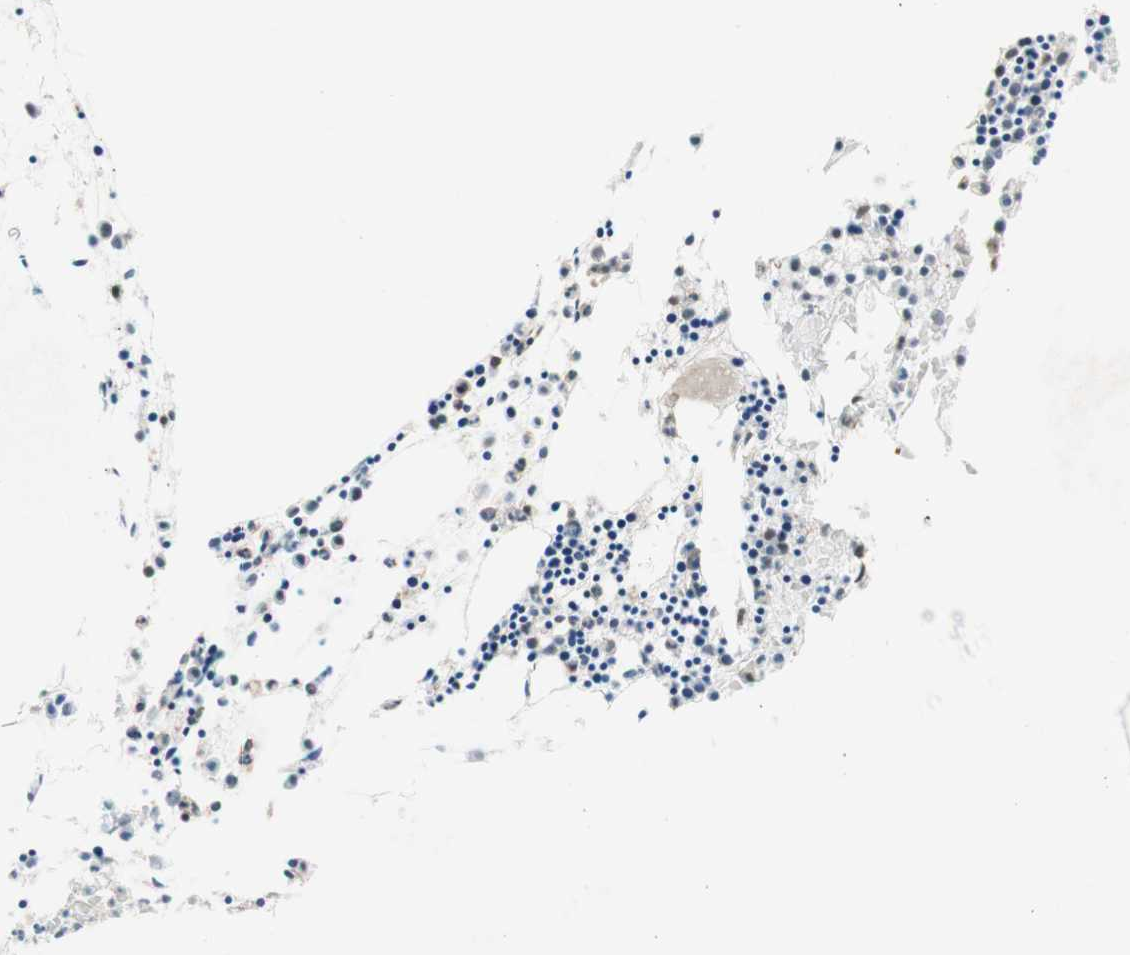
{"staining": {"intensity": "moderate", "quantity": "25%-75%", "location": "nuclear"}, "tissue": "bone marrow", "cell_type": "Hematopoietic cells", "image_type": "normal", "snomed": [{"axis": "morphology", "description": "Normal tissue, NOS"}, {"axis": "morphology", "description": "Inflammation, NOS"}, {"axis": "topography", "description": "Bone marrow"}], "caption": "Benign bone marrow was stained to show a protein in brown. There is medium levels of moderate nuclear expression in about 25%-75% of hematopoietic cells.", "gene": "SAP18", "patient": {"sex": "male", "age": 14}}